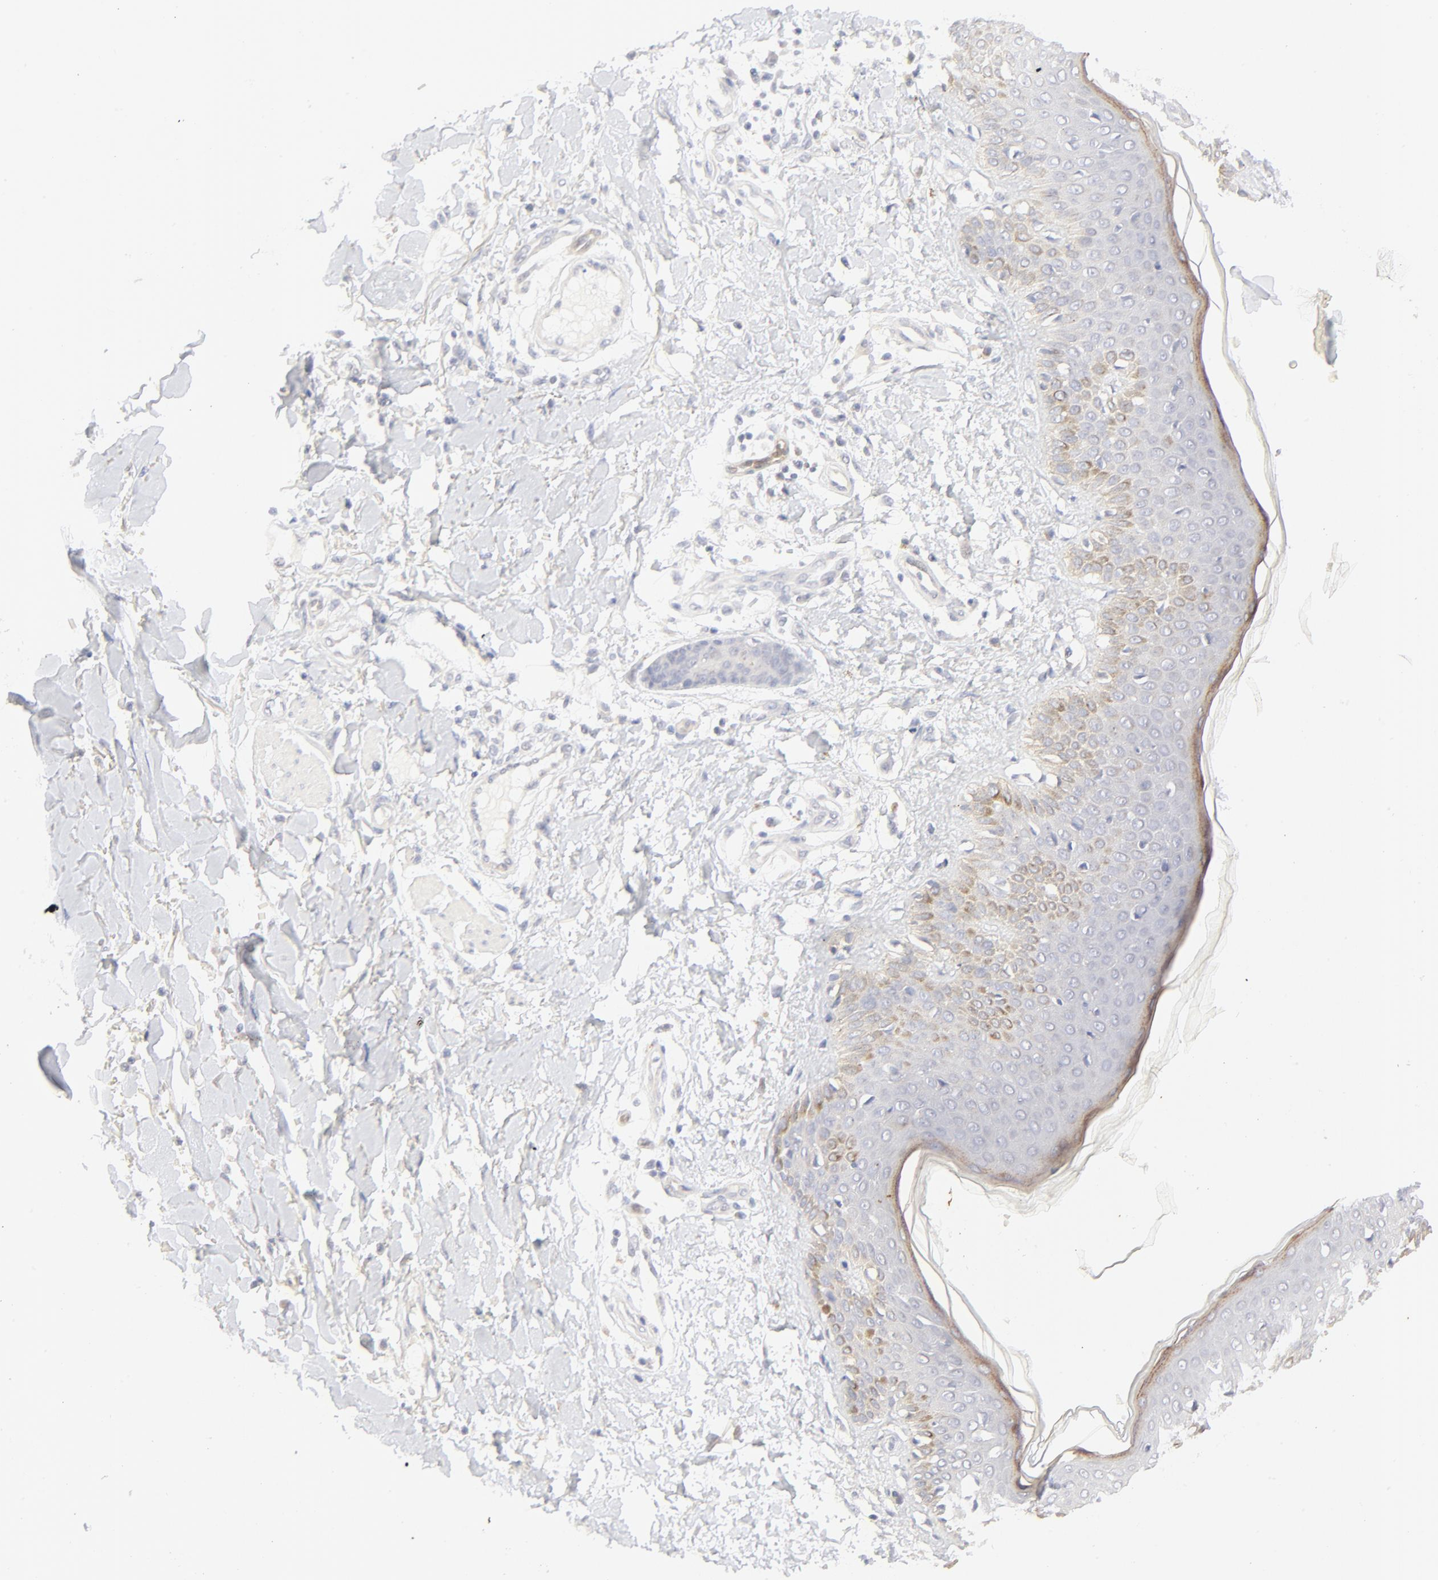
{"staining": {"intensity": "negative", "quantity": "none", "location": "none"}, "tissue": "skin cancer", "cell_type": "Tumor cells", "image_type": "cancer", "snomed": [{"axis": "morphology", "description": "Squamous cell carcinoma, NOS"}, {"axis": "topography", "description": "Skin"}], "caption": "This is an IHC image of human skin cancer (squamous cell carcinoma). There is no positivity in tumor cells.", "gene": "NKX2-2", "patient": {"sex": "female", "age": 59}}